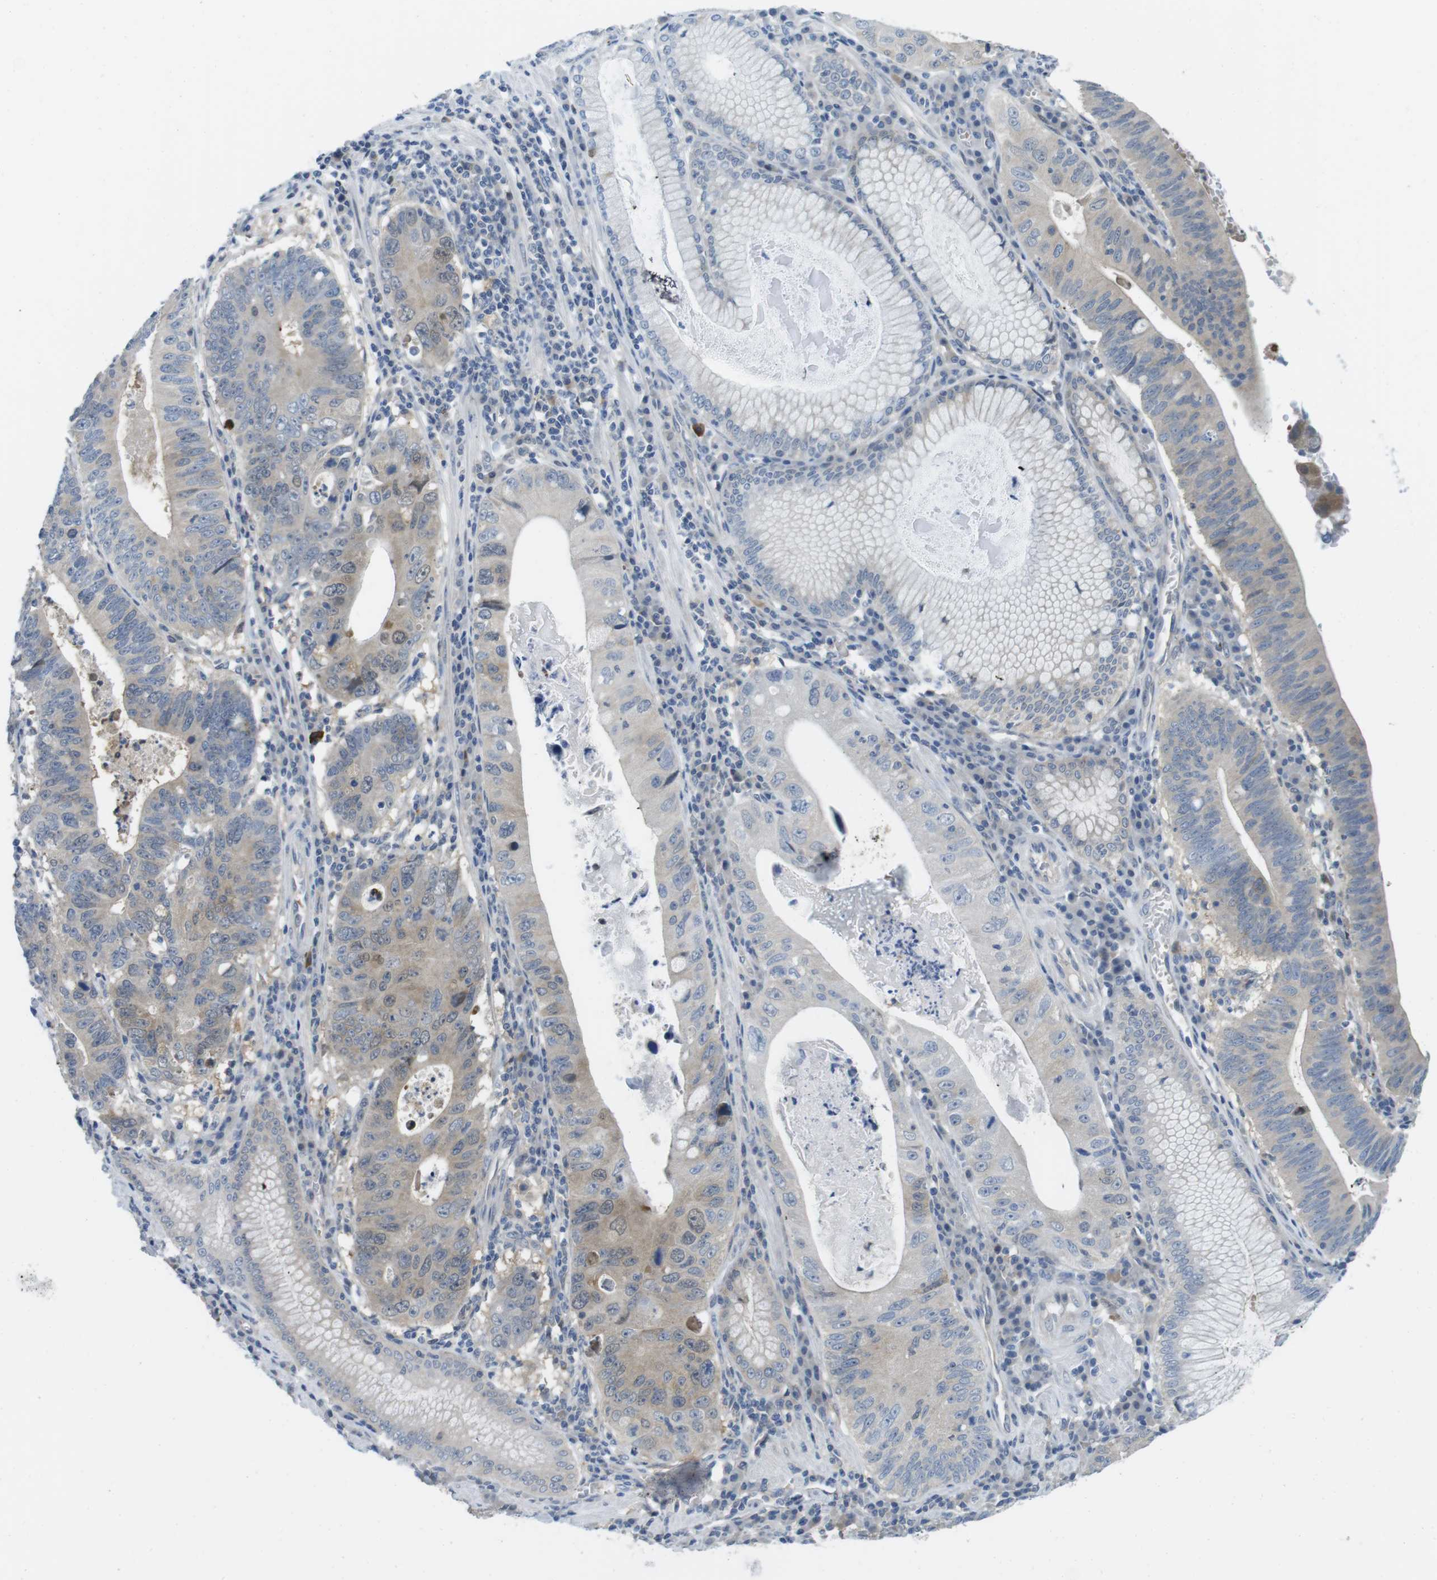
{"staining": {"intensity": "weak", "quantity": ">75%", "location": "cytoplasmic/membranous,nuclear"}, "tissue": "stomach cancer", "cell_type": "Tumor cells", "image_type": "cancer", "snomed": [{"axis": "morphology", "description": "Adenocarcinoma, NOS"}, {"axis": "topography", "description": "Stomach"}], "caption": "Adenocarcinoma (stomach) stained with DAB immunohistochemistry (IHC) exhibits low levels of weak cytoplasmic/membranous and nuclear staining in approximately >75% of tumor cells. (DAB IHC with brightfield microscopy, high magnification).", "gene": "CASP2", "patient": {"sex": "male", "age": 59}}